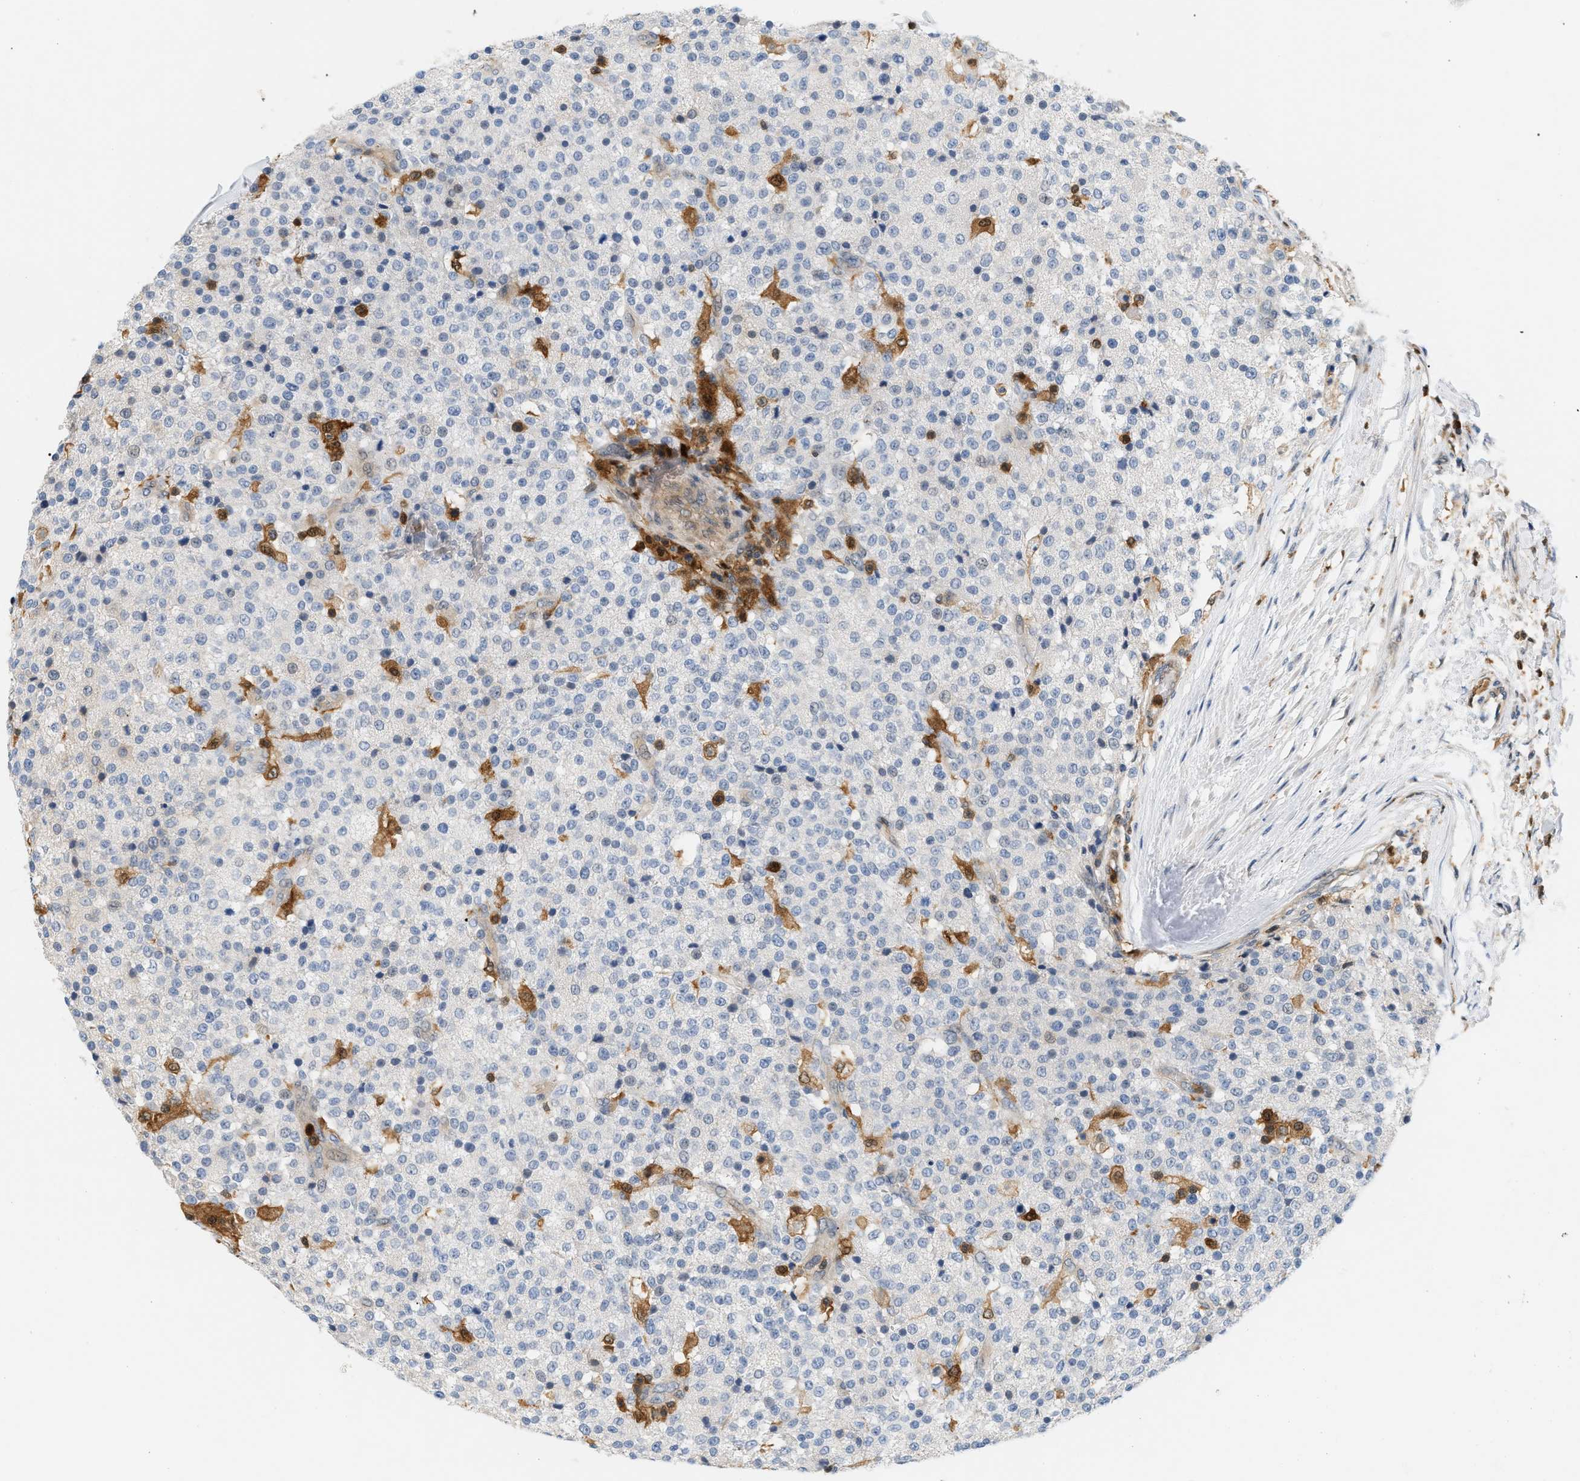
{"staining": {"intensity": "negative", "quantity": "none", "location": "none"}, "tissue": "testis cancer", "cell_type": "Tumor cells", "image_type": "cancer", "snomed": [{"axis": "morphology", "description": "Seminoma, NOS"}, {"axis": "topography", "description": "Testis"}], "caption": "DAB immunohistochemical staining of human testis seminoma reveals no significant positivity in tumor cells.", "gene": "PYCARD", "patient": {"sex": "male", "age": 59}}